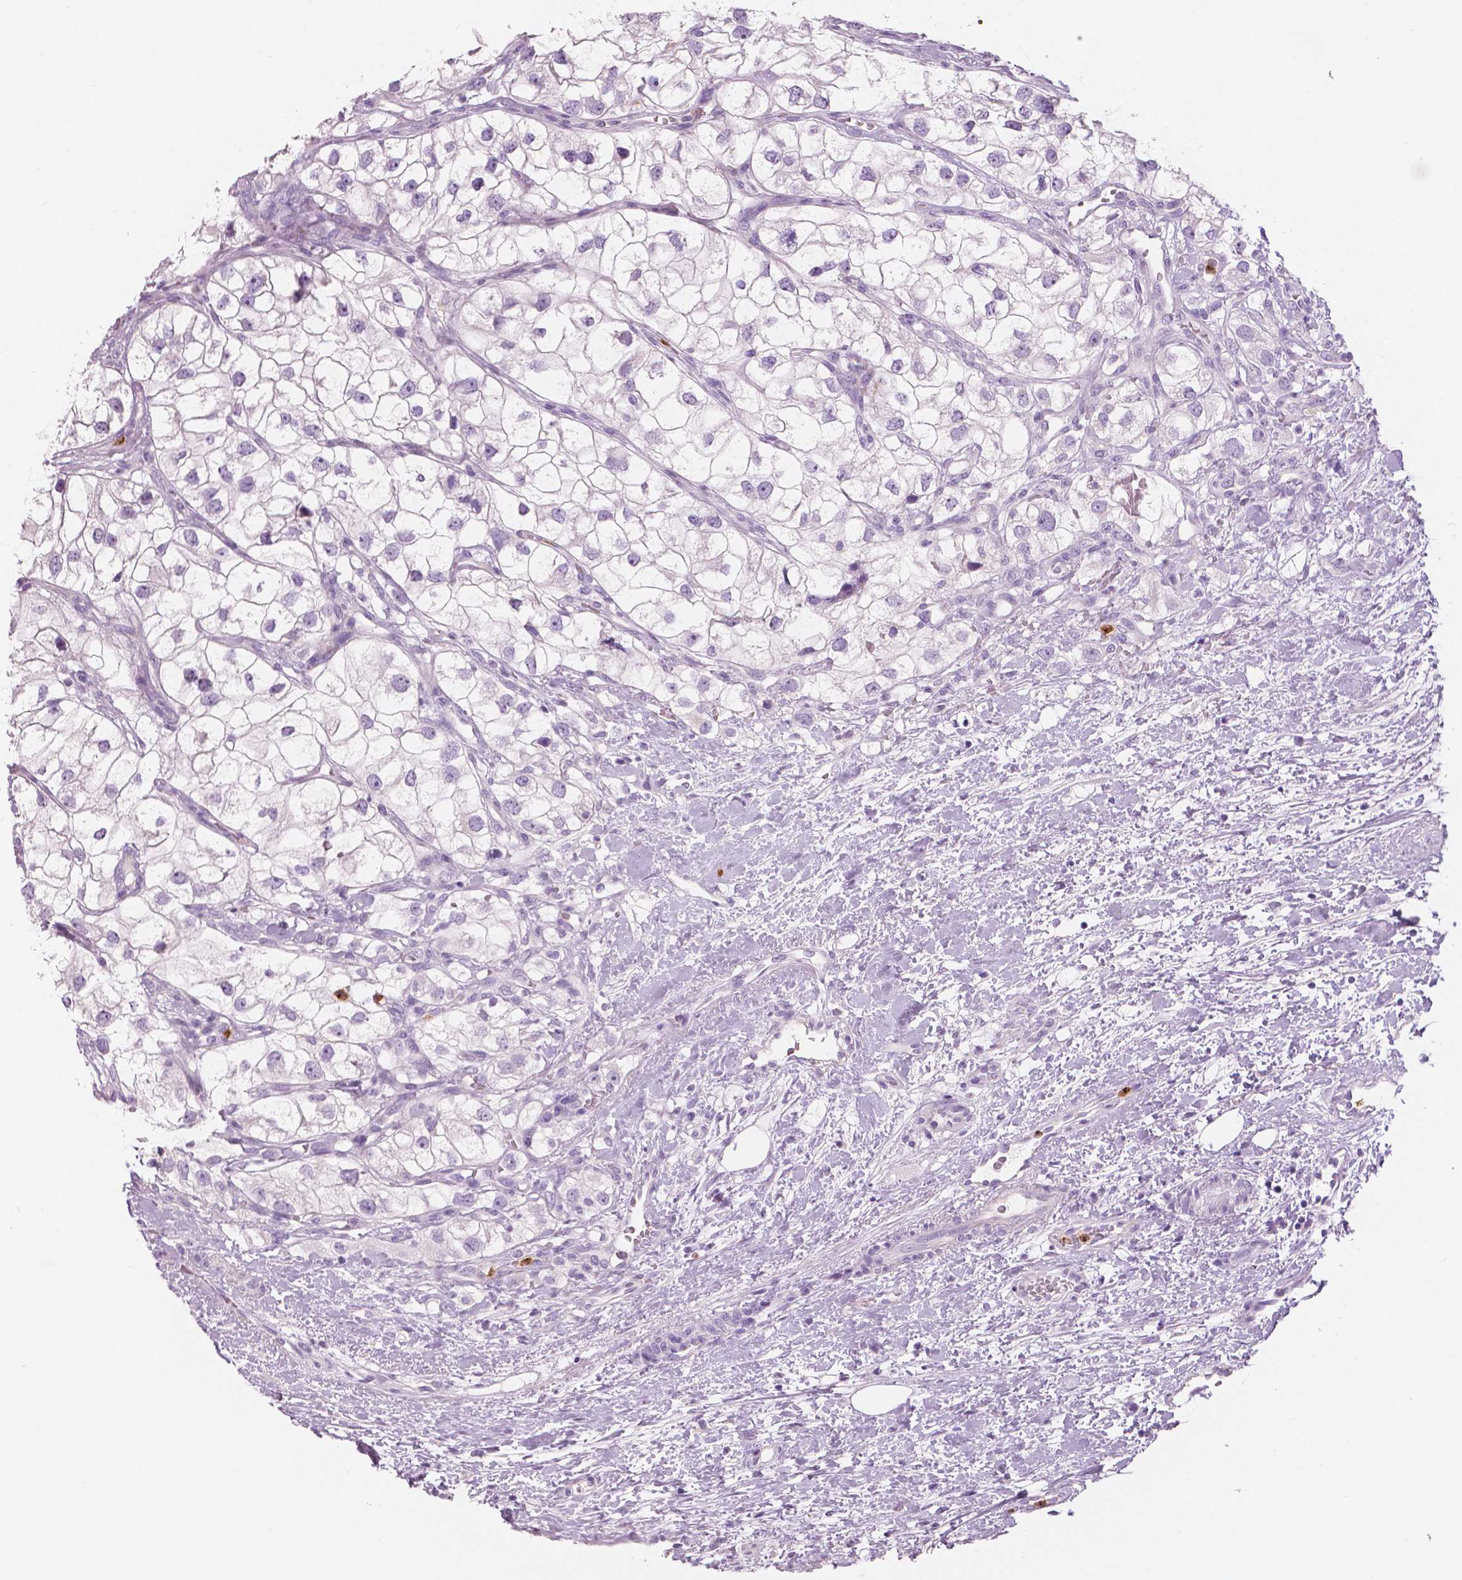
{"staining": {"intensity": "negative", "quantity": "none", "location": "none"}, "tissue": "renal cancer", "cell_type": "Tumor cells", "image_type": "cancer", "snomed": [{"axis": "morphology", "description": "Adenocarcinoma, NOS"}, {"axis": "topography", "description": "Kidney"}], "caption": "This is a image of immunohistochemistry (IHC) staining of renal cancer (adenocarcinoma), which shows no staining in tumor cells.", "gene": "CXCR2", "patient": {"sex": "male", "age": 59}}